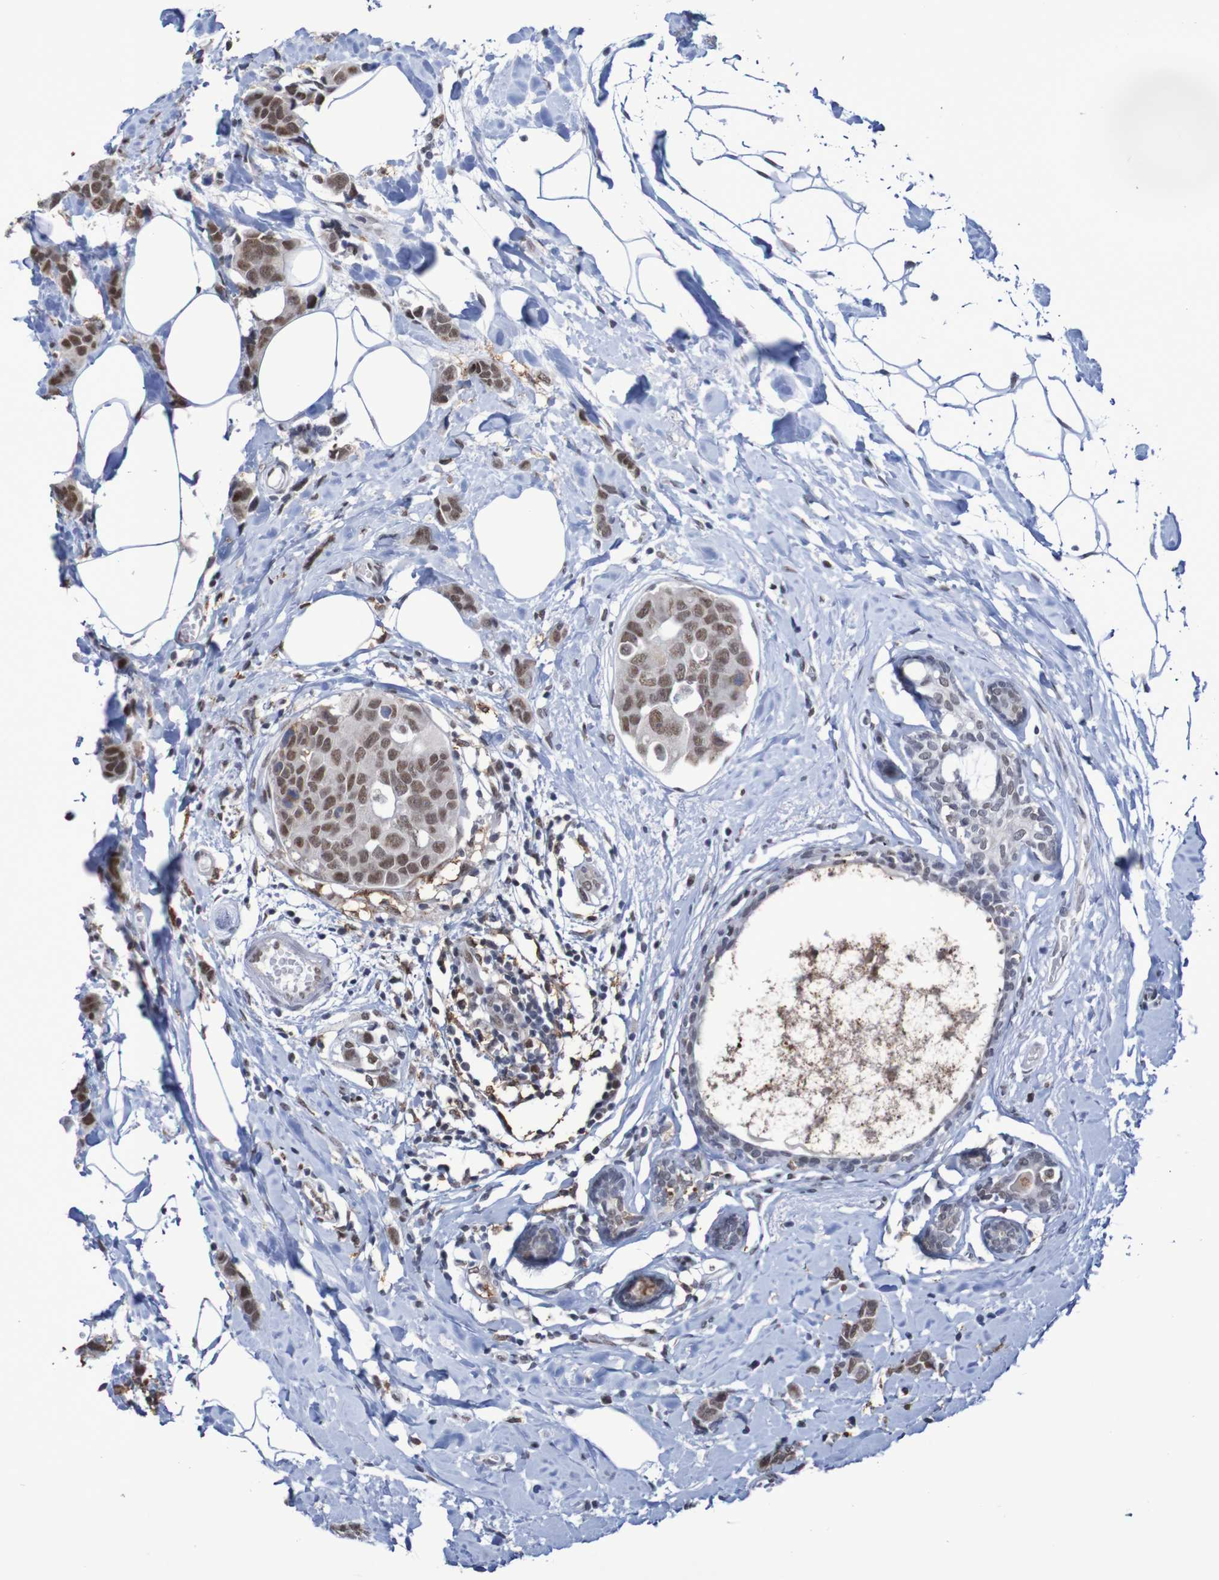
{"staining": {"intensity": "strong", "quantity": ">75%", "location": "nuclear"}, "tissue": "breast cancer", "cell_type": "Tumor cells", "image_type": "cancer", "snomed": [{"axis": "morphology", "description": "Normal tissue, NOS"}, {"axis": "morphology", "description": "Duct carcinoma"}, {"axis": "topography", "description": "Breast"}], "caption": "An image of human infiltrating ductal carcinoma (breast) stained for a protein shows strong nuclear brown staining in tumor cells. Using DAB (3,3'-diaminobenzidine) (brown) and hematoxylin (blue) stains, captured at high magnification using brightfield microscopy.", "gene": "MRTFB", "patient": {"sex": "female", "age": 50}}